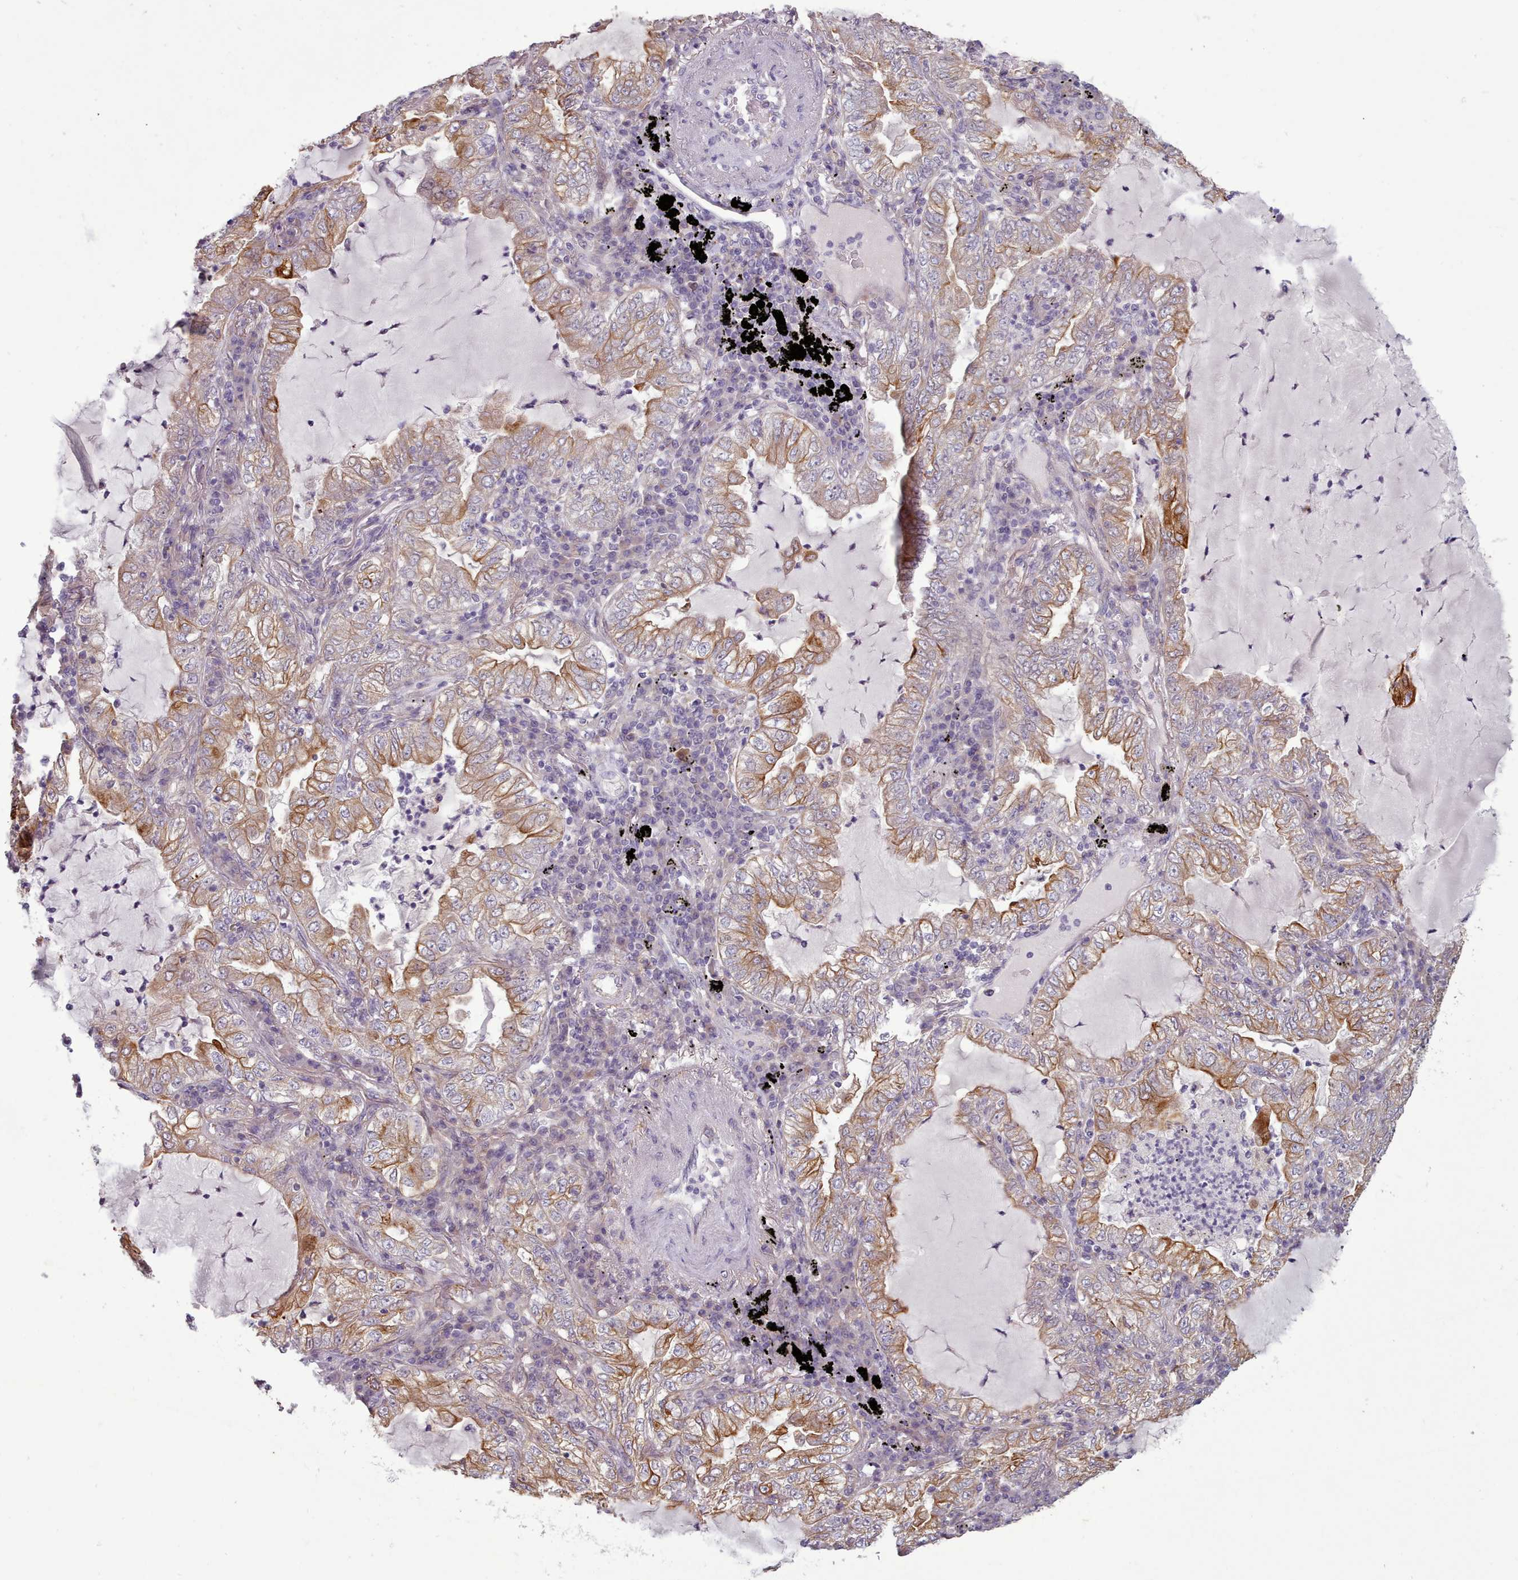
{"staining": {"intensity": "moderate", "quantity": "25%-75%", "location": "cytoplasmic/membranous"}, "tissue": "lung cancer", "cell_type": "Tumor cells", "image_type": "cancer", "snomed": [{"axis": "morphology", "description": "Adenocarcinoma, NOS"}, {"axis": "topography", "description": "Lung"}], "caption": "DAB (3,3'-diaminobenzidine) immunohistochemical staining of adenocarcinoma (lung) displays moderate cytoplasmic/membranous protein expression in about 25%-75% of tumor cells.", "gene": "PLD4", "patient": {"sex": "female", "age": 73}}